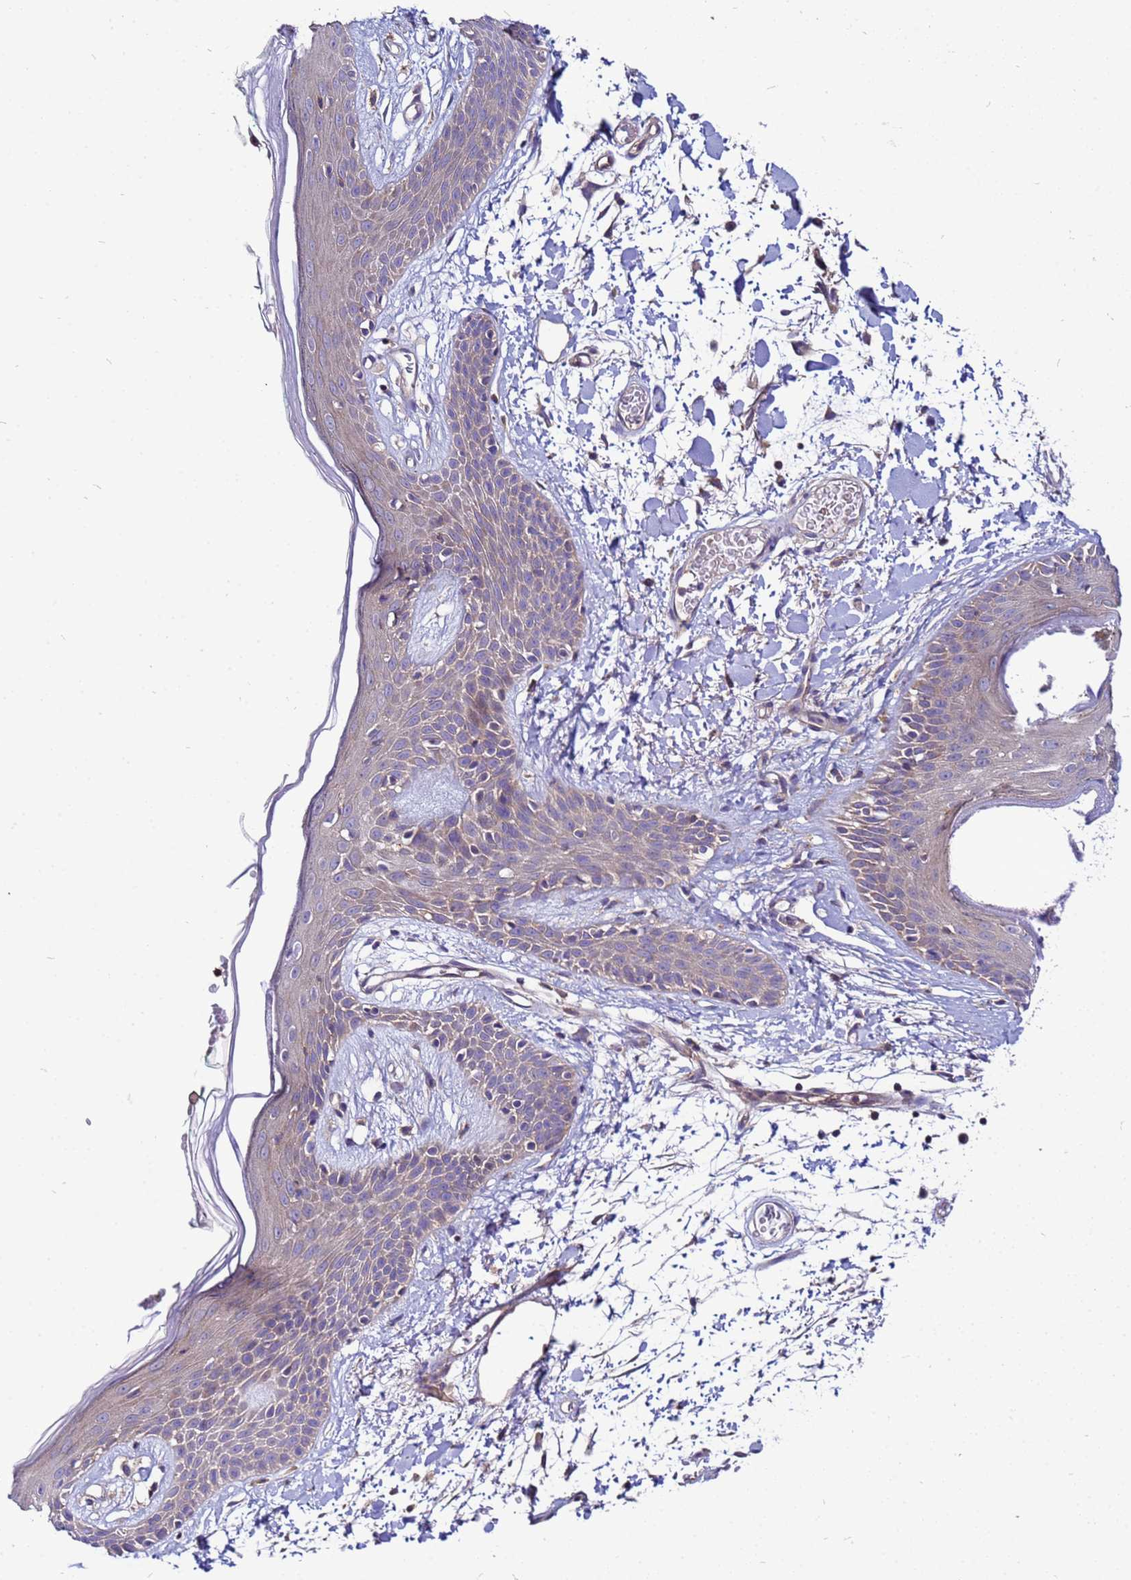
{"staining": {"intensity": "weak", "quantity": ">75%", "location": "cytoplasmic/membranous"}, "tissue": "skin", "cell_type": "Fibroblasts", "image_type": "normal", "snomed": [{"axis": "morphology", "description": "Normal tissue, NOS"}, {"axis": "topography", "description": "Skin"}], "caption": "About >75% of fibroblasts in unremarkable human skin exhibit weak cytoplasmic/membranous protein staining as visualized by brown immunohistochemical staining.", "gene": "STK38L", "patient": {"sex": "male", "age": 79}}